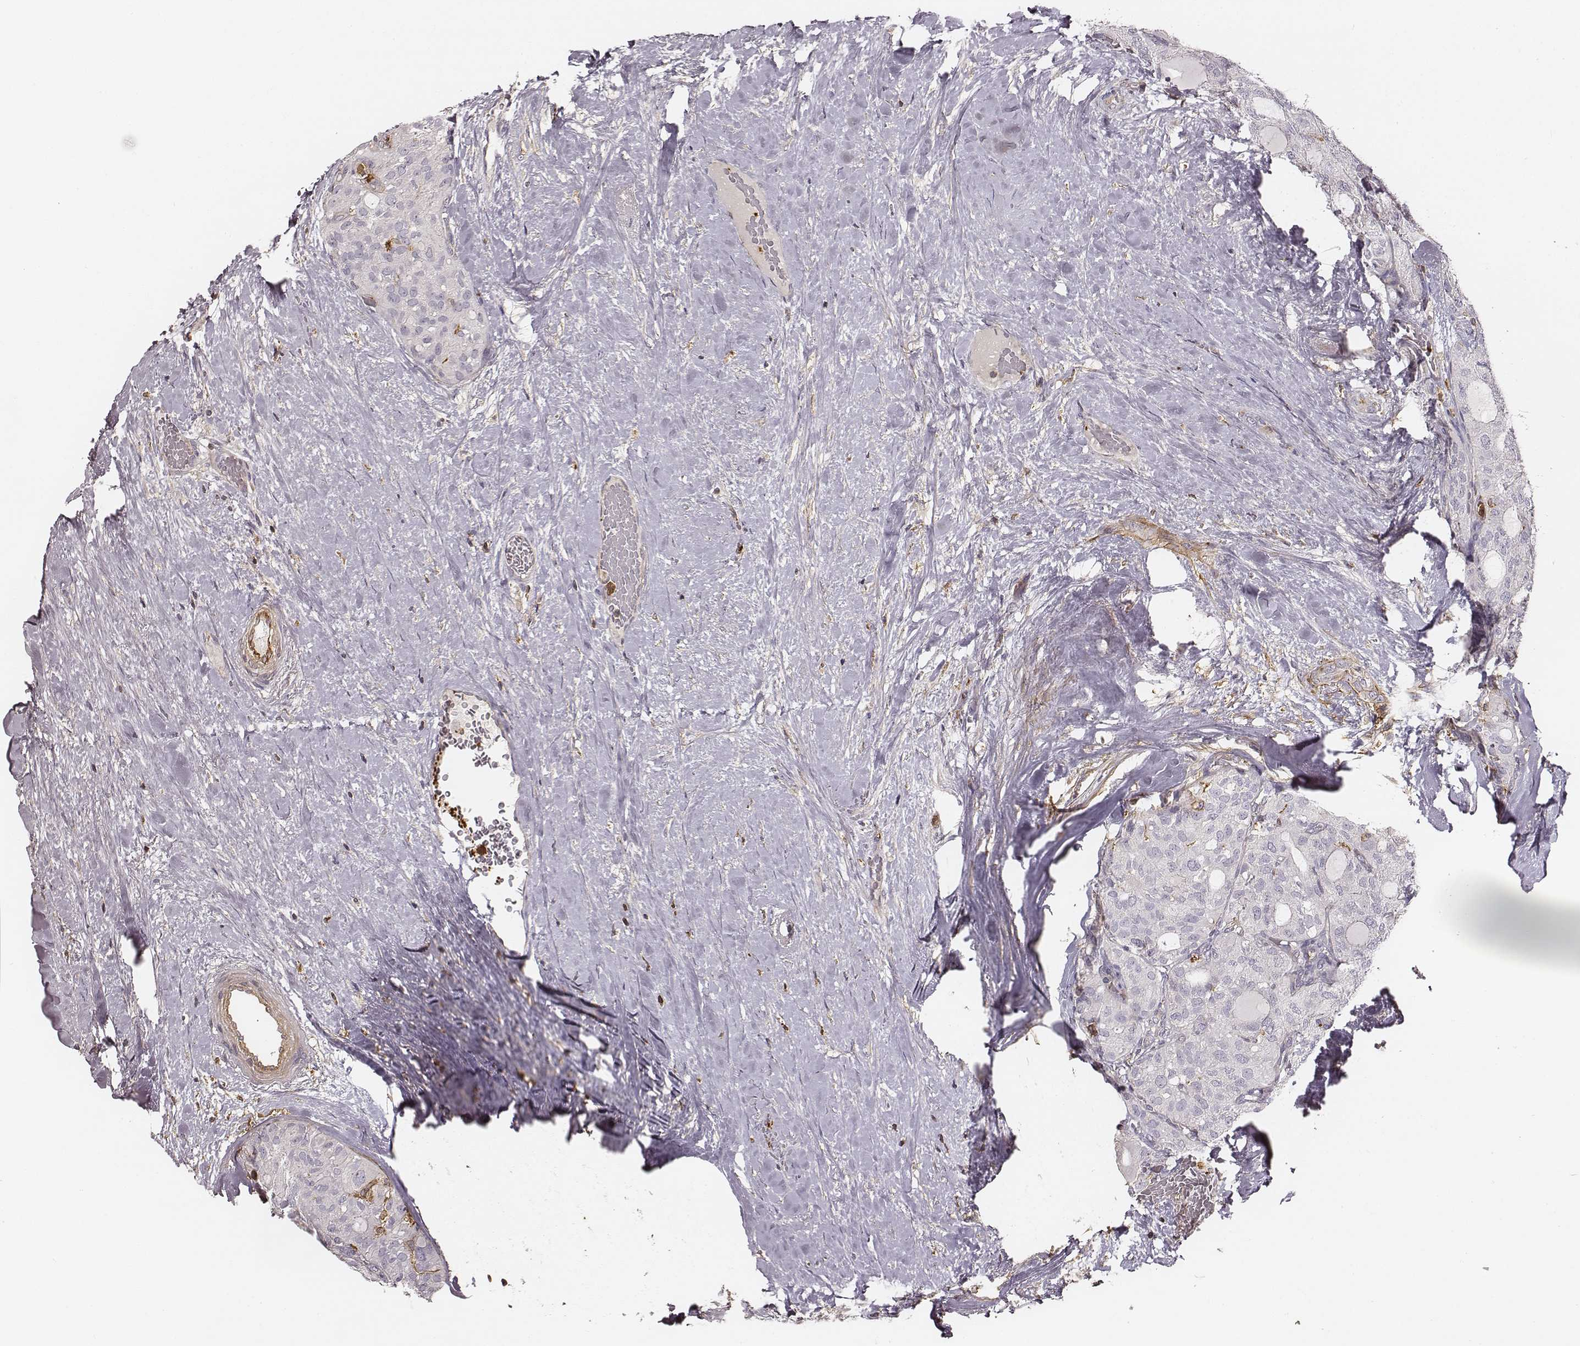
{"staining": {"intensity": "negative", "quantity": "none", "location": "none"}, "tissue": "thyroid cancer", "cell_type": "Tumor cells", "image_type": "cancer", "snomed": [{"axis": "morphology", "description": "Follicular adenoma carcinoma, NOS"}, {"axis": "topography", "description": "Thyroid gland"}], "caption": "An immunohistochemistry histopathology image of thyroid cancer (follicular adenoma carcinoma) is shown. There is no staining in tumor cells of thyroid cancer (follicular adenoma carcinoma). (IHC, brightfield microscopy, high magnification).", "gene": "ZYX", "patient": {"sex": "male", "age": 75}}